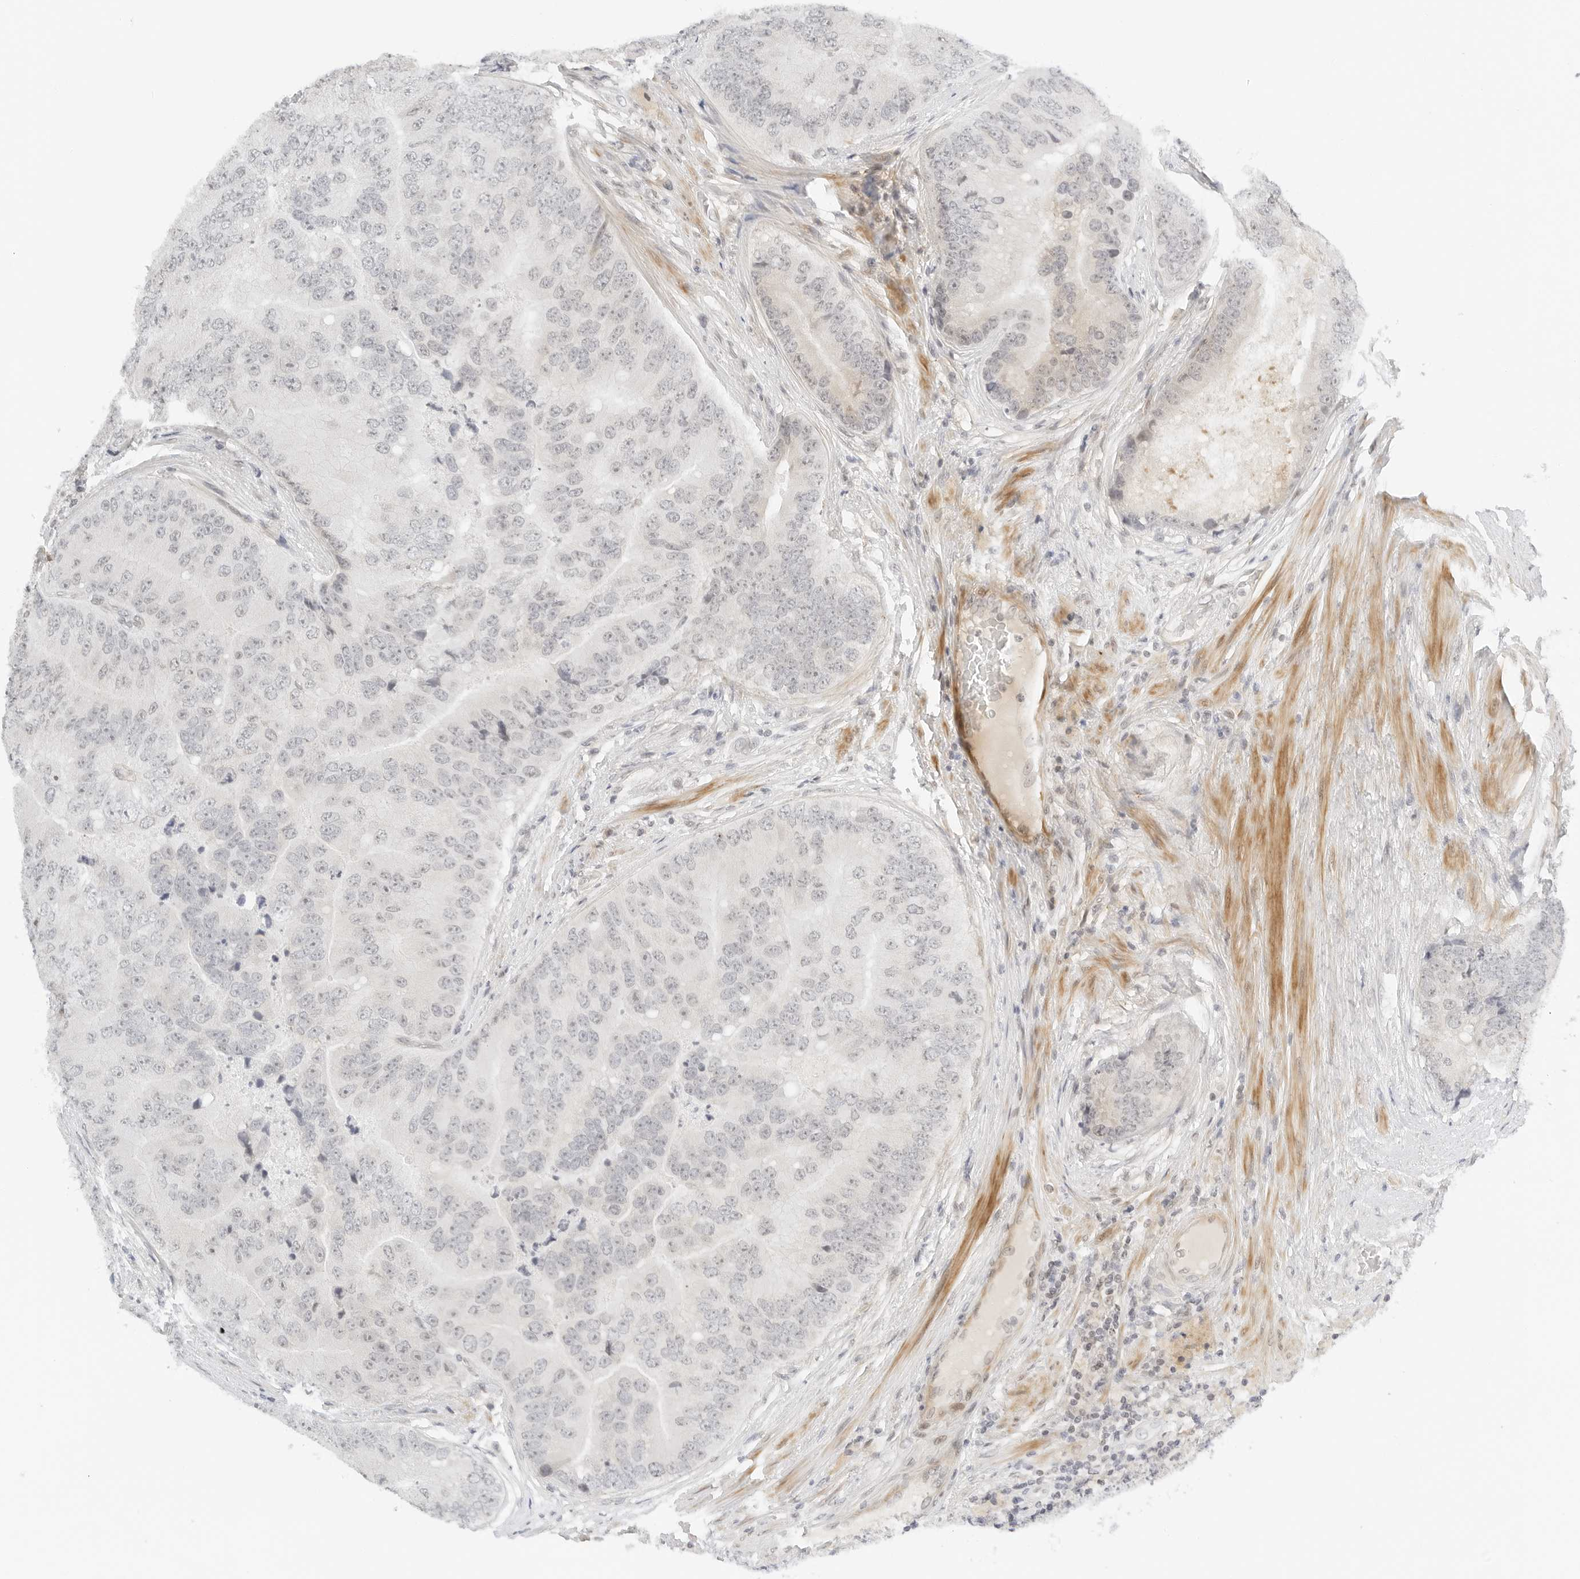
{"staining": {"intensity": "weak", "quantity": "25%-75%", "location": "nuclear"}, "tissue": "prostate cancer", "cell_type": "Tumor cells", "image_type": "cancer", "snomed": [{"axis": "morphology", "description": "Adenocarcinoma, High grade"}, {"axis": "topography", "description": "Prostate"}], "caption": "This is an image of immunohistochemistry (IHC) staining of prostate cancer, which shows weak positivity in the nuclear of tumor cells.", "gene": "NEO1", "patient": {"sex": "male", "age": 70}}